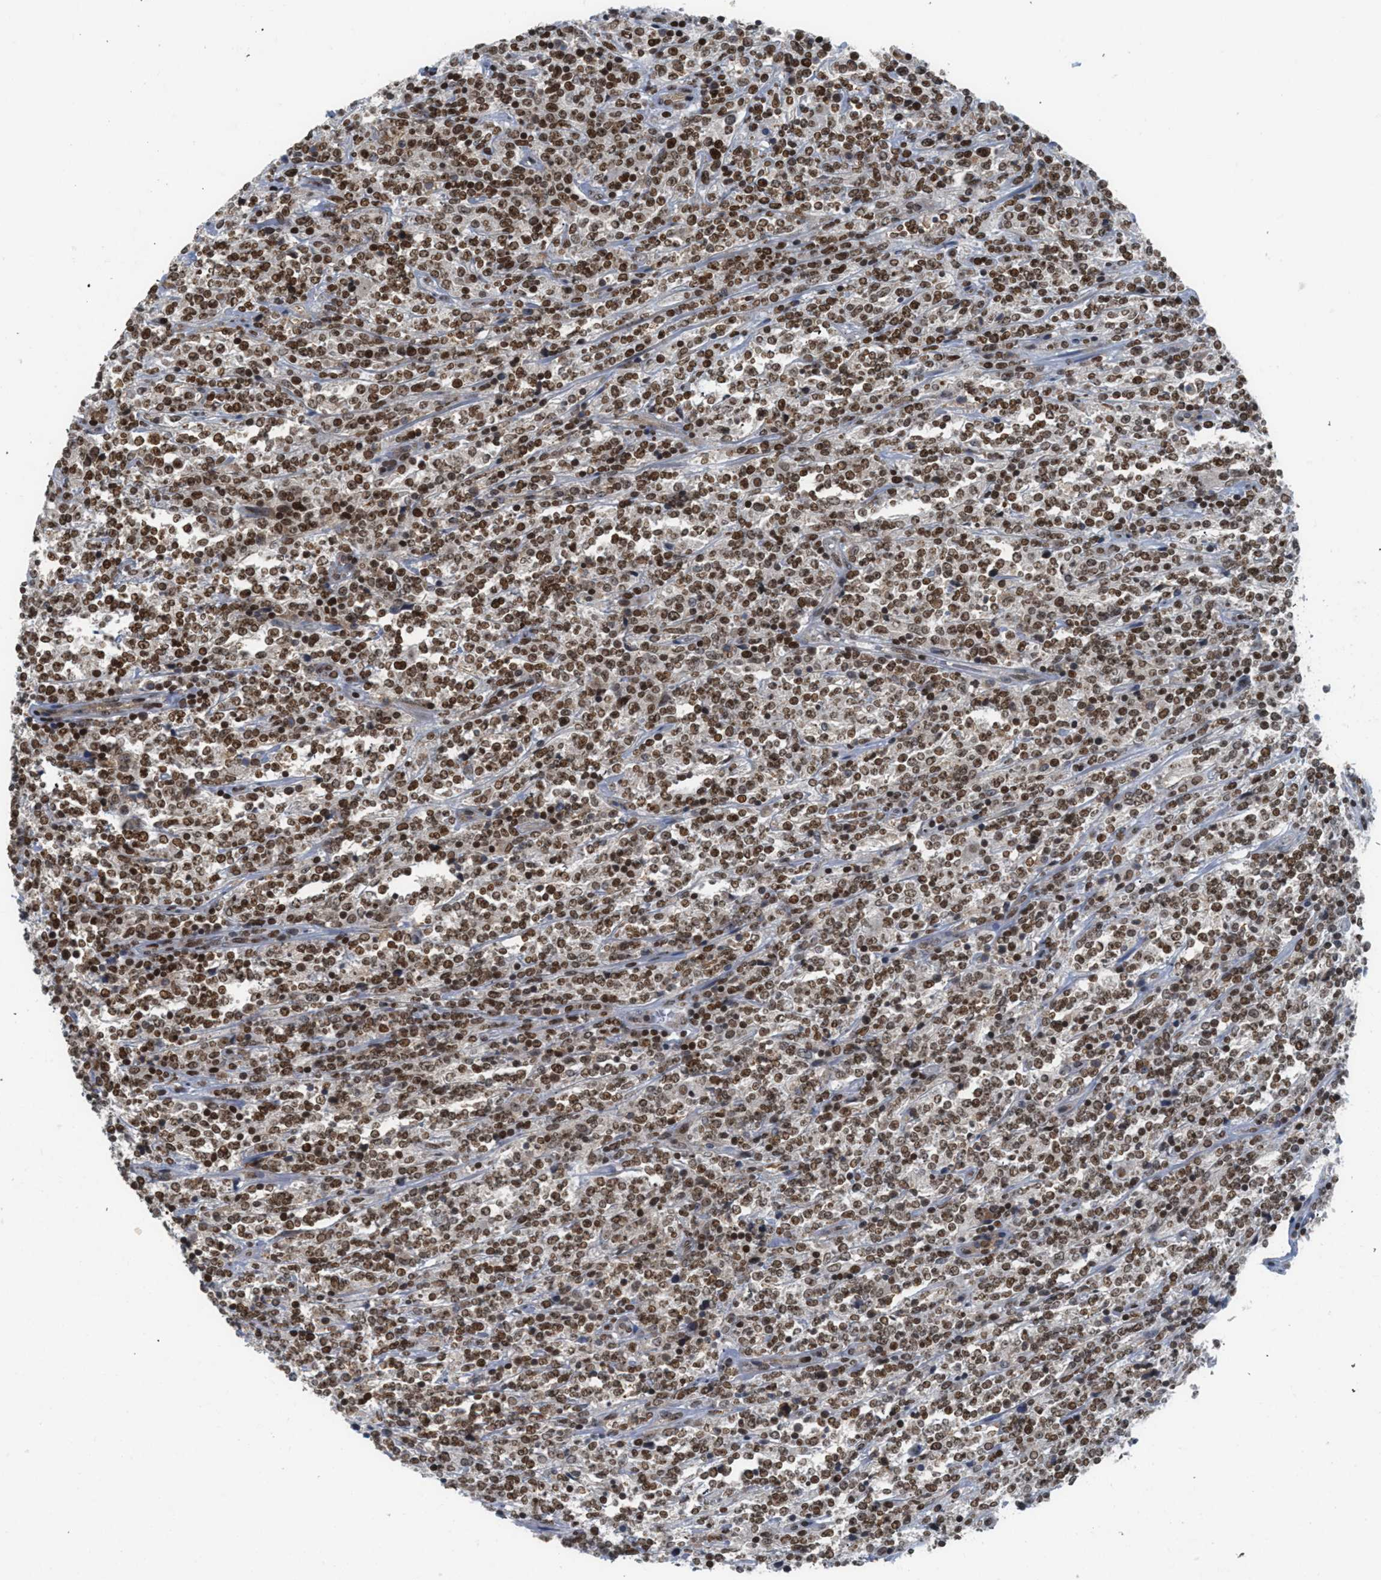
{"staining": {"intensity": "strong", "quantity": ">75%", "location": "nuclear"}, "tissue": "lymphoma", "cell_type": "Tumor cells", "image_type": "cancer", "snomed": [{"axis": "morphology", "description": "Malignant lymphoma, non-Hodgkin's type, High grade"}, {"axis": "topography", "description": "Soft tissue"}], "caption": "Malignant lymphoma, non-Hodgkin's type (high-grade) stained with immunohistochemistry shows strong nuclear positivity in approximately >75% of tumor cells. (Stains: DAB in brown, nuclei in blue, Microscopy: brightfield microscopy at high magnification).", "gene": "RAD51B", "patient": {"sex": "male", "age": 18}}